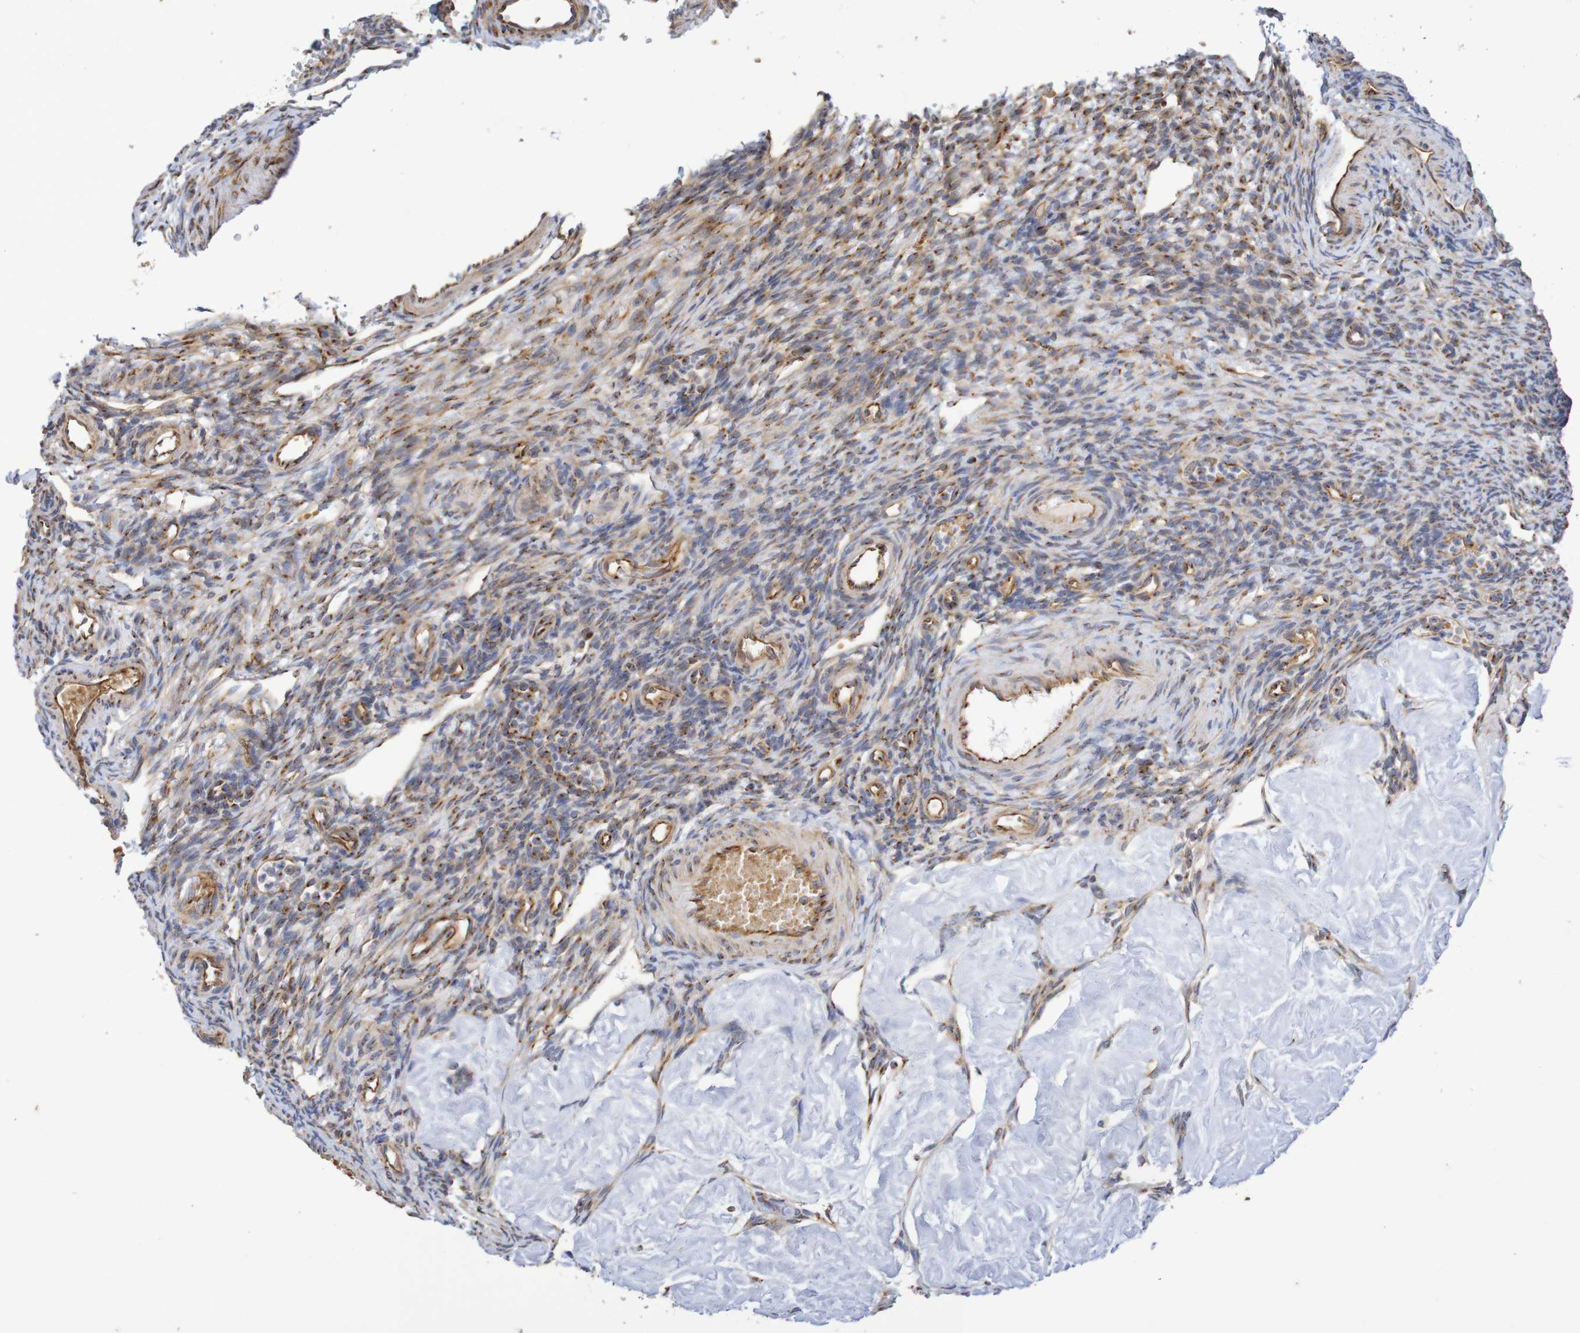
{"staining": {"intensity": "moderate", "quantity": "25%-75%", "location": "cytoplasmic/membranous"}, "tissue": "ovary", "cell_type": "Ovarian stroma cells", "image_type": "normal", "snomed": [{"axis": "morphology", "description": "Normal tissue, NOS"}, {"axis": "topography", "description": "Ovary"}], "caption": "Ovarian stroma cells display medium levels of moderate cytoplasmic/membranous positivity in about 25%-75% of cells in benign ovary. Using DAB (3,3'-diaminobenzidine) (brown) and hematoxylin (blue) stains, captured at high magnification using brightfield microscopy.", "gene": "DCP2", "patient": {"sex": "female", "age": 33}}